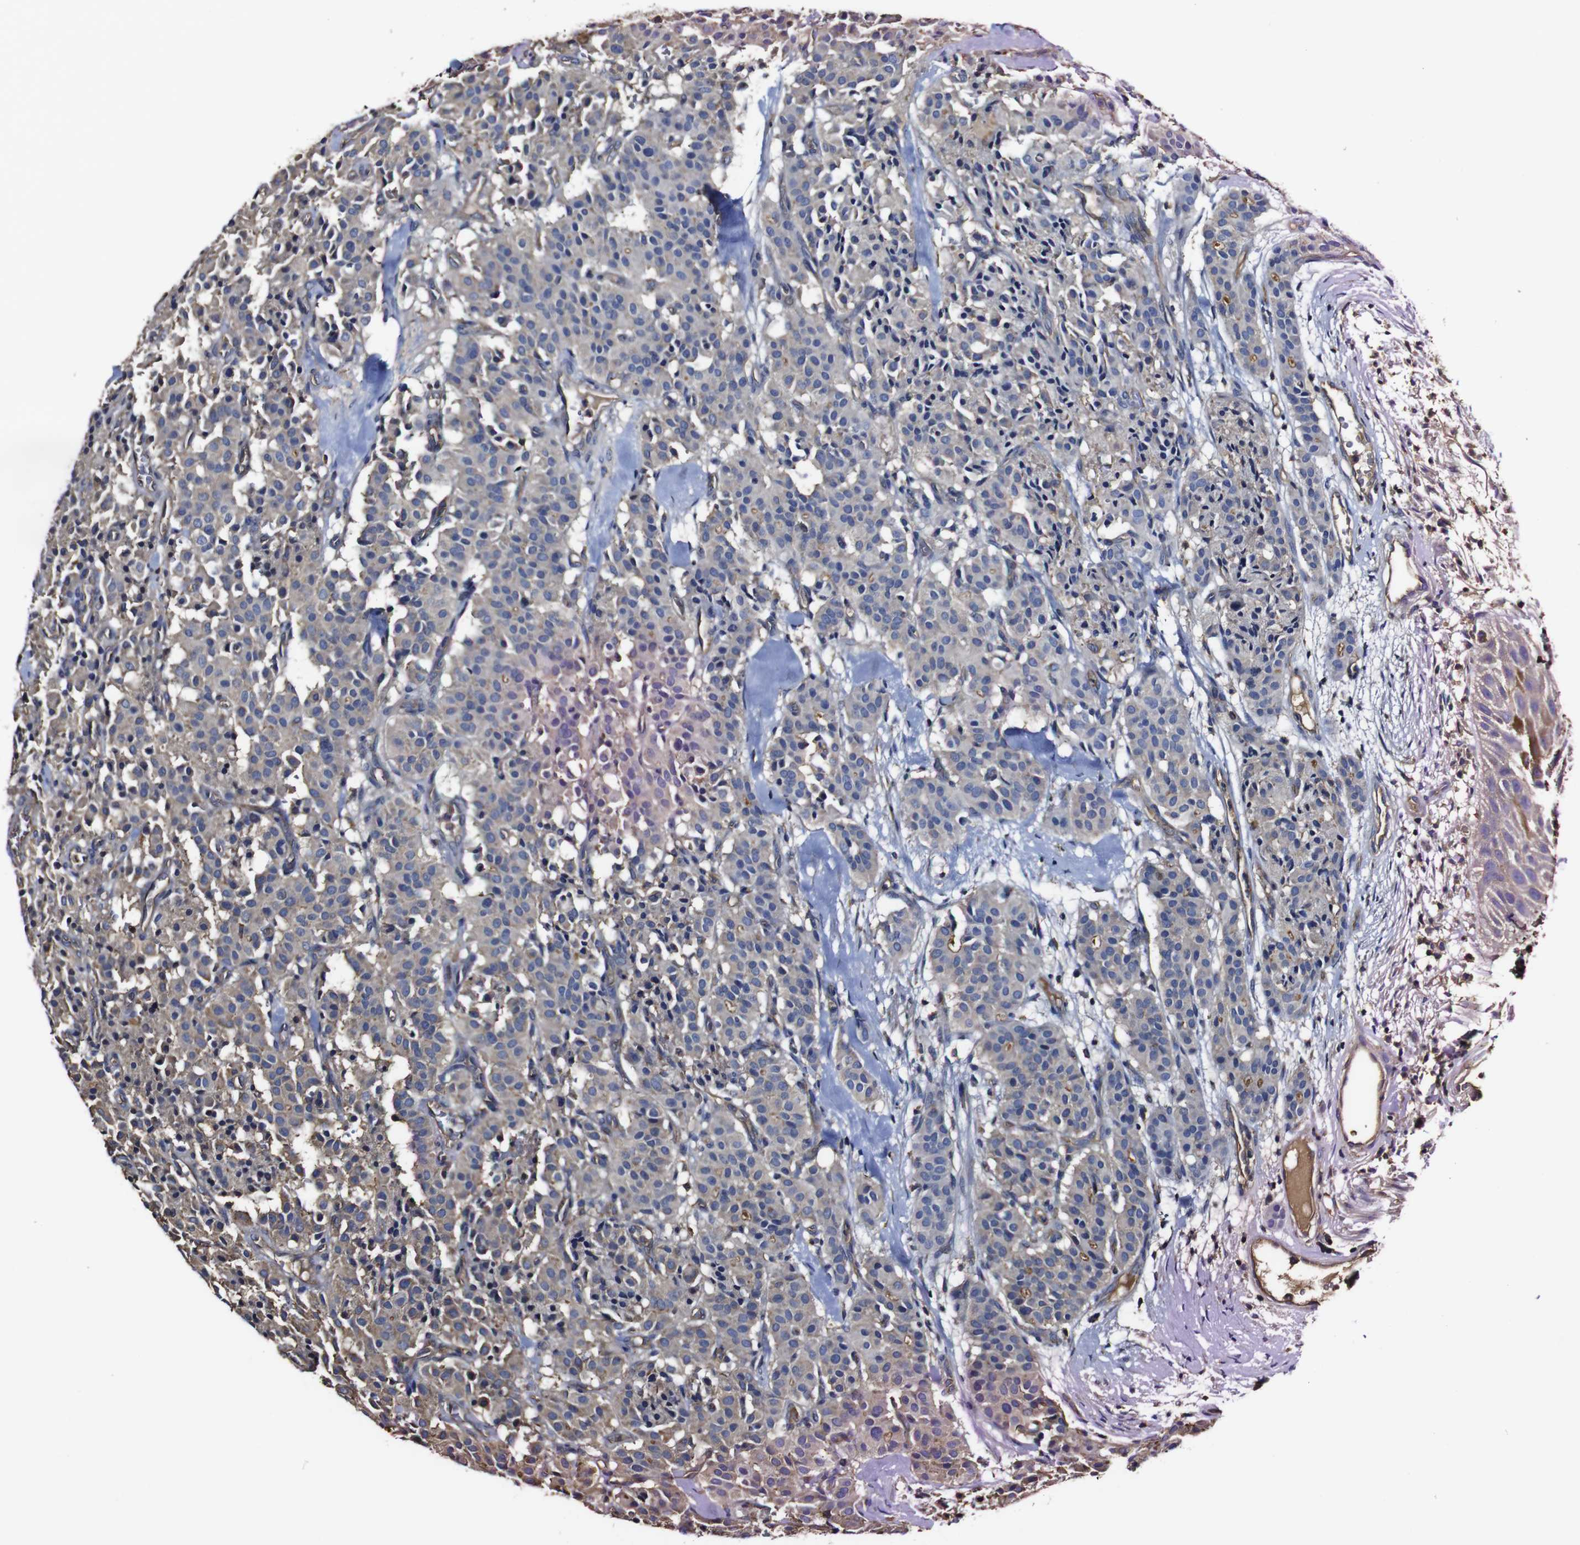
{"staining": {"intensity": "weak", "quantity": "25%-75%", "location": "cytoplasmic/membranous"}, "tissue": "carcinoid", "cell_type": "Tumor cells", "image_type": "cancer", "snomed": [{"axis": "morphology", "description": "Carcinoid, malignant, NOS"}, {"axis": "topography", "description": "Lung"}], "caption": "Immunohistochemistry of human carcinoid reveals low levels of weak cytoplasmic/membranous expression in about 25%-75% of tumor cells.", "gene": "MSN", "patient": {"sex": "male", "age": 30}}